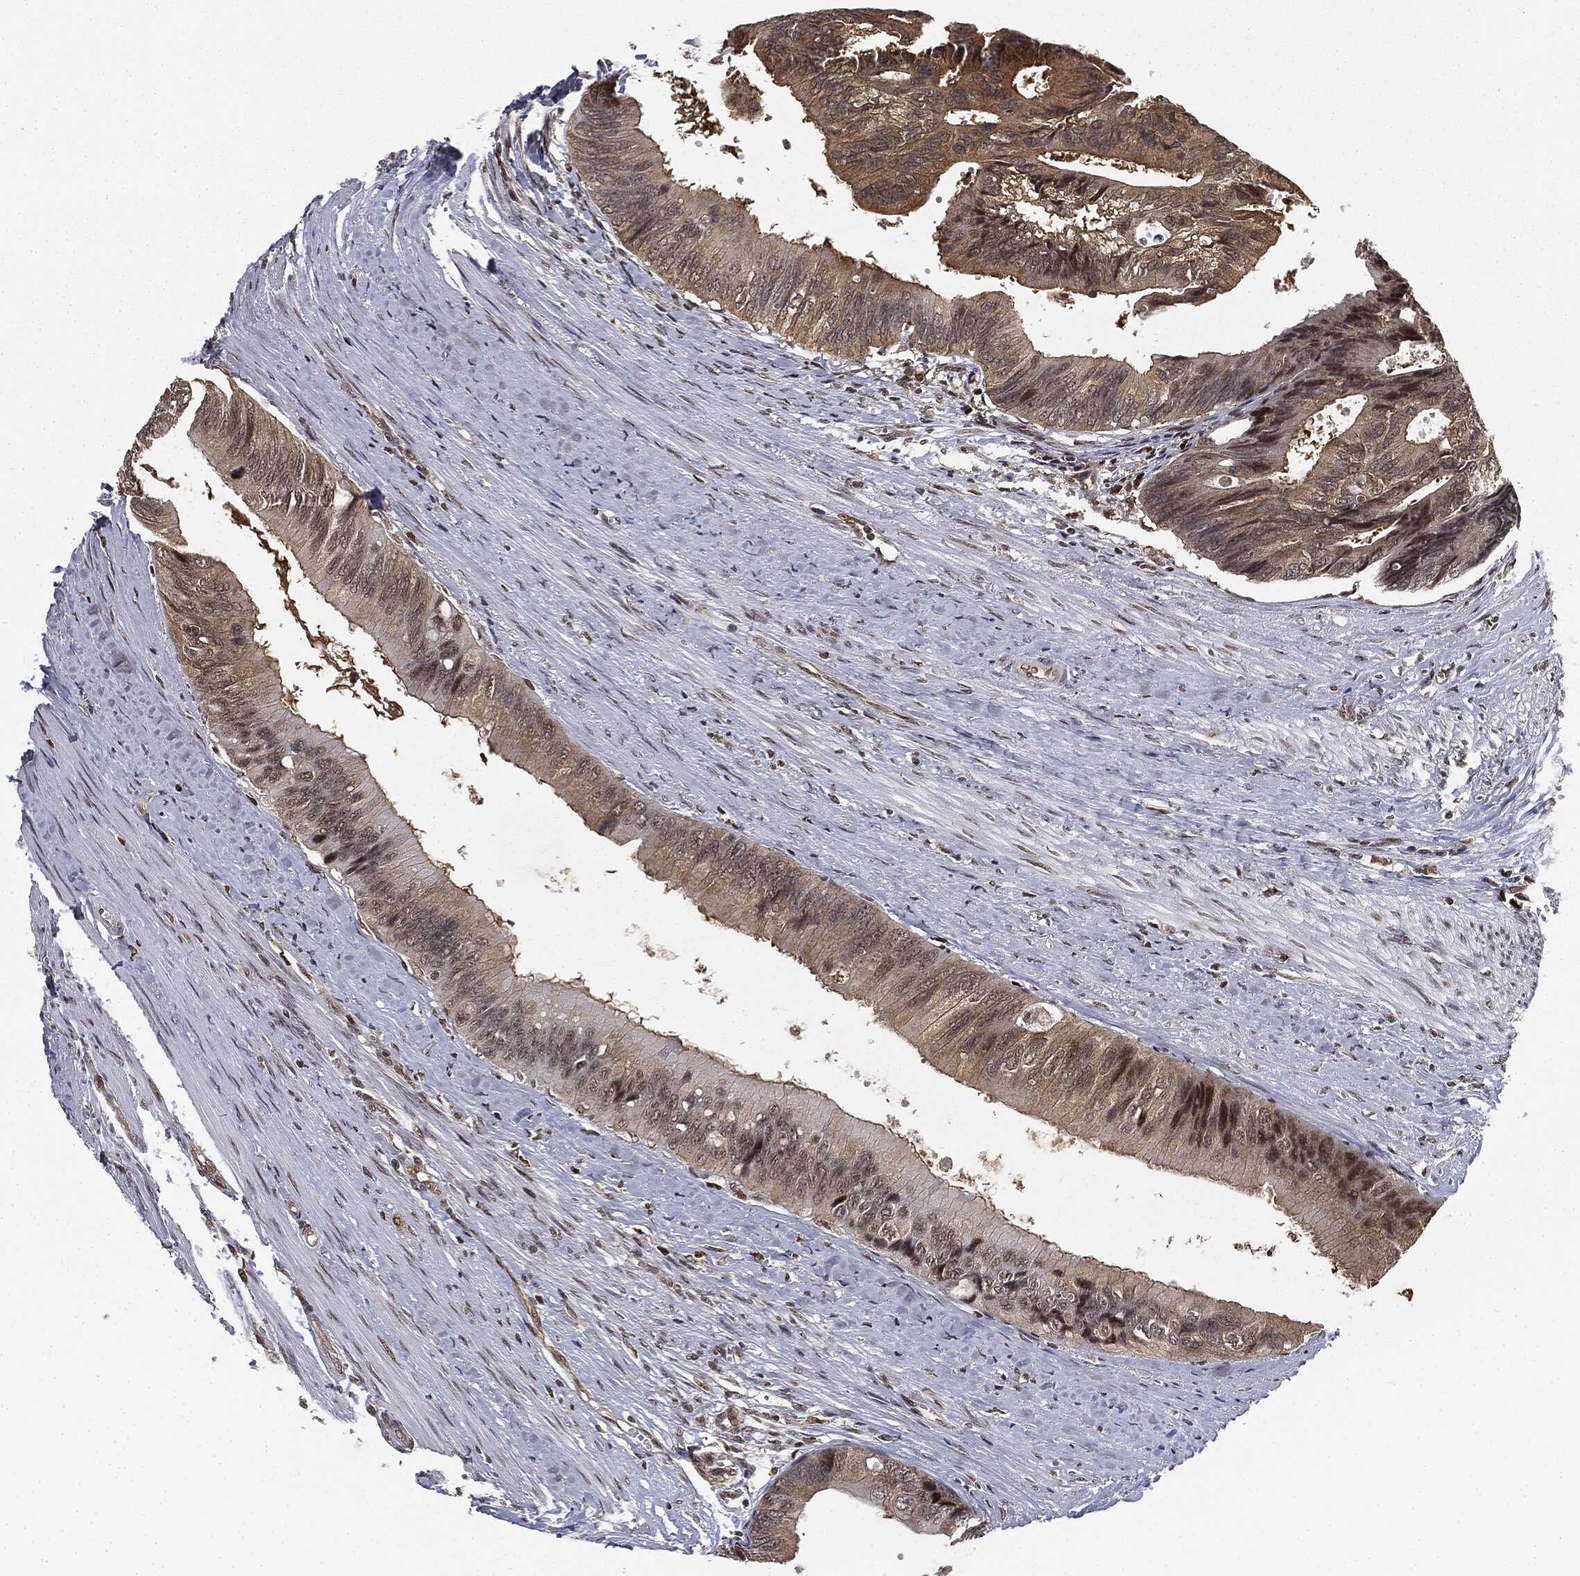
{"staining": {"intensity": "weak", "quantity": ">75%", "location": "cytoplasmic/membranous"}, "tissue": "colorectal cancer", "cell_type": "Tumor cells", "image_type": "cancer", "snomed": [{"axis": "morphology", "description": "Normal tissue, NOS"}, {"axis": "morphology", "description": "Adenocarcinoma, NOS"}, {"axis": "topography", "description": "Colon"}], "caption": "IHC of human colorectal adenocarcinoma displays low levels of weak cytoplasmic/membranous expression in approximately >75% of tumor cells. The protein is shown in brown color, while the nuclei are stained blue.", "gene": "TBC1D22A", "patient": {"sex": "male", "age": 65}}